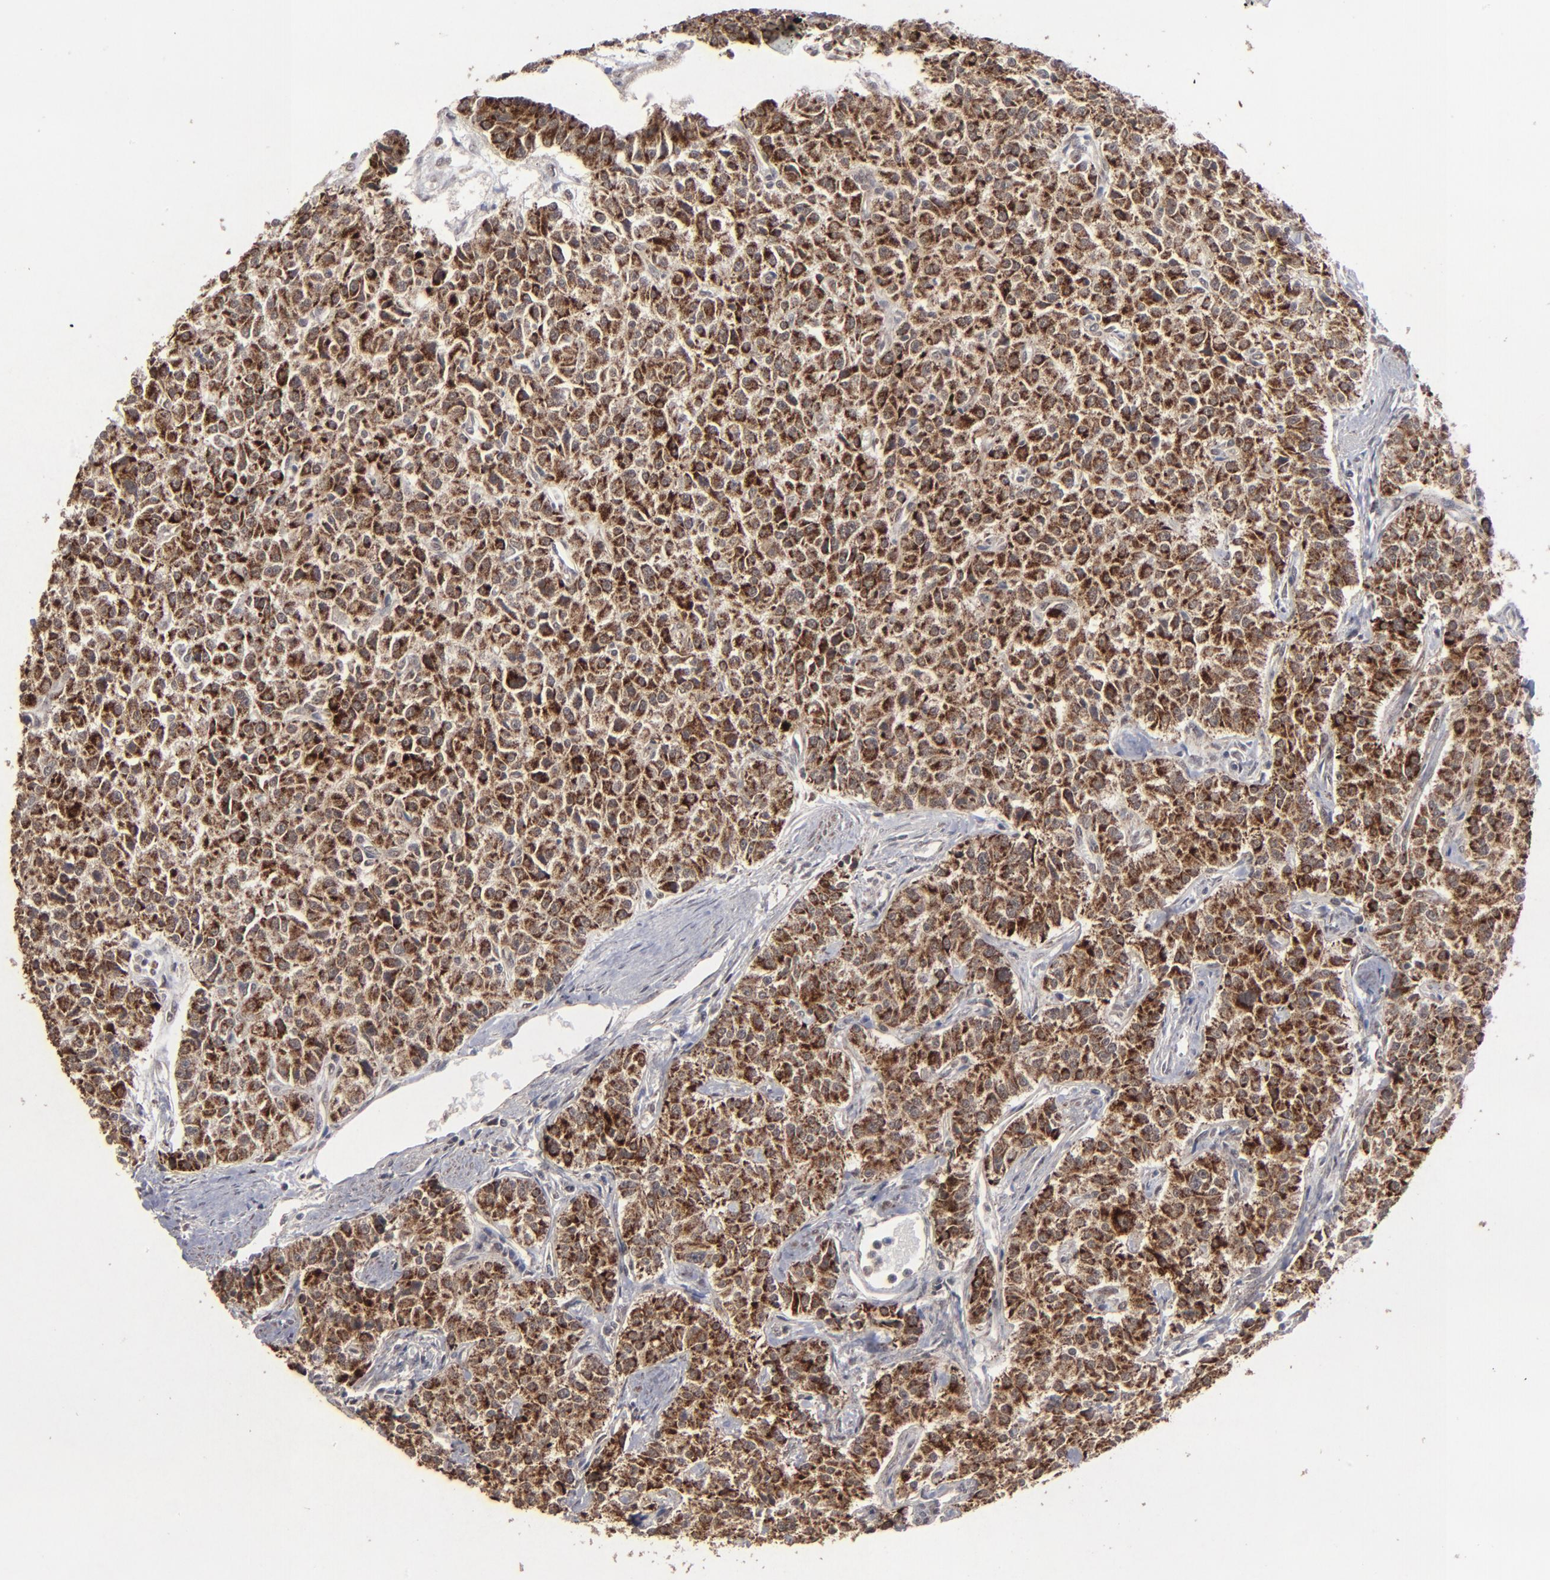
{"staining": {"intensity": "strong", "quantity": ">75%", "location": "cytoplasmic/membranous"}, "tissue": "carcinoid", "cell_type": "Tumor cells", "image_type": "cancer", "snomed": [{"axis": "morphology", "description": "Carcinoid, malignant, NOS"}, {"axis": "topography", "description": "Stomach"}], "caption": "A brown stain highlights strong cytoplasmic/membranous staining of a protein in carcinoid tumor cells. (DAB IHC with brightfield microscopy, high magnification).", "gene": "BNIP3", "patient": {"sex": "female", "age": 76}}